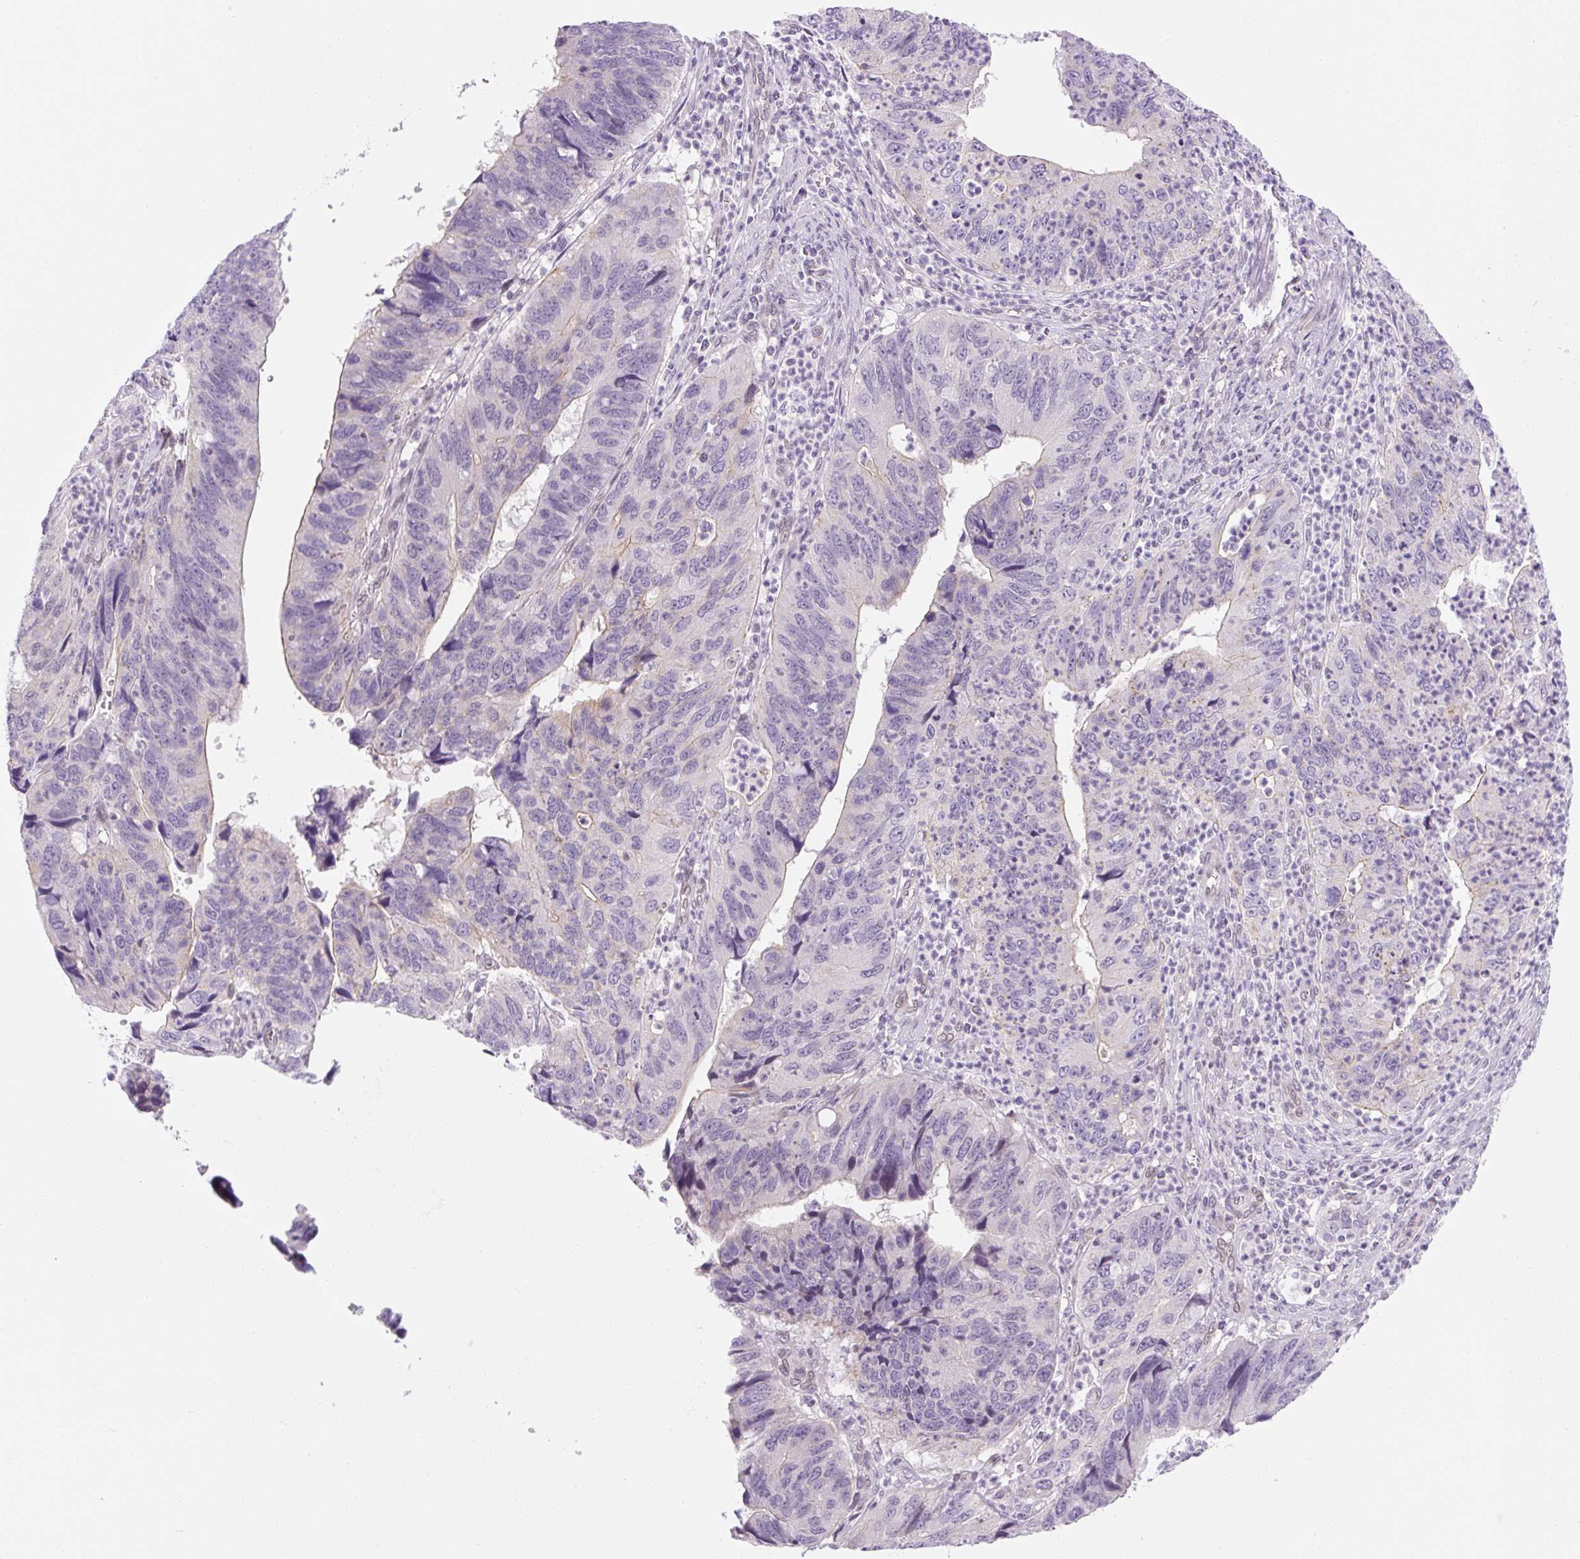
{"staining": {"intensity": "negative", "quantity": "none", "location": "none"}, "tissue": "stomach cancer", "cell_type": "Tumor cells", "image_type": "cancer", "snomed": [{"axis": "morphology", "description": "Adenocarcinoma, NOS"}, {"axis": "topography", "description": "Stomach"}], "caption": "Tumor cells show no significant protein staining in stomach cancer (adenocarcinoma). (Brightfield microscopy of DAB immunohistochemistry (IHC) at high magnification).", "gene": "SYNE3", "patient": {"sex": "male", "age": 59}}